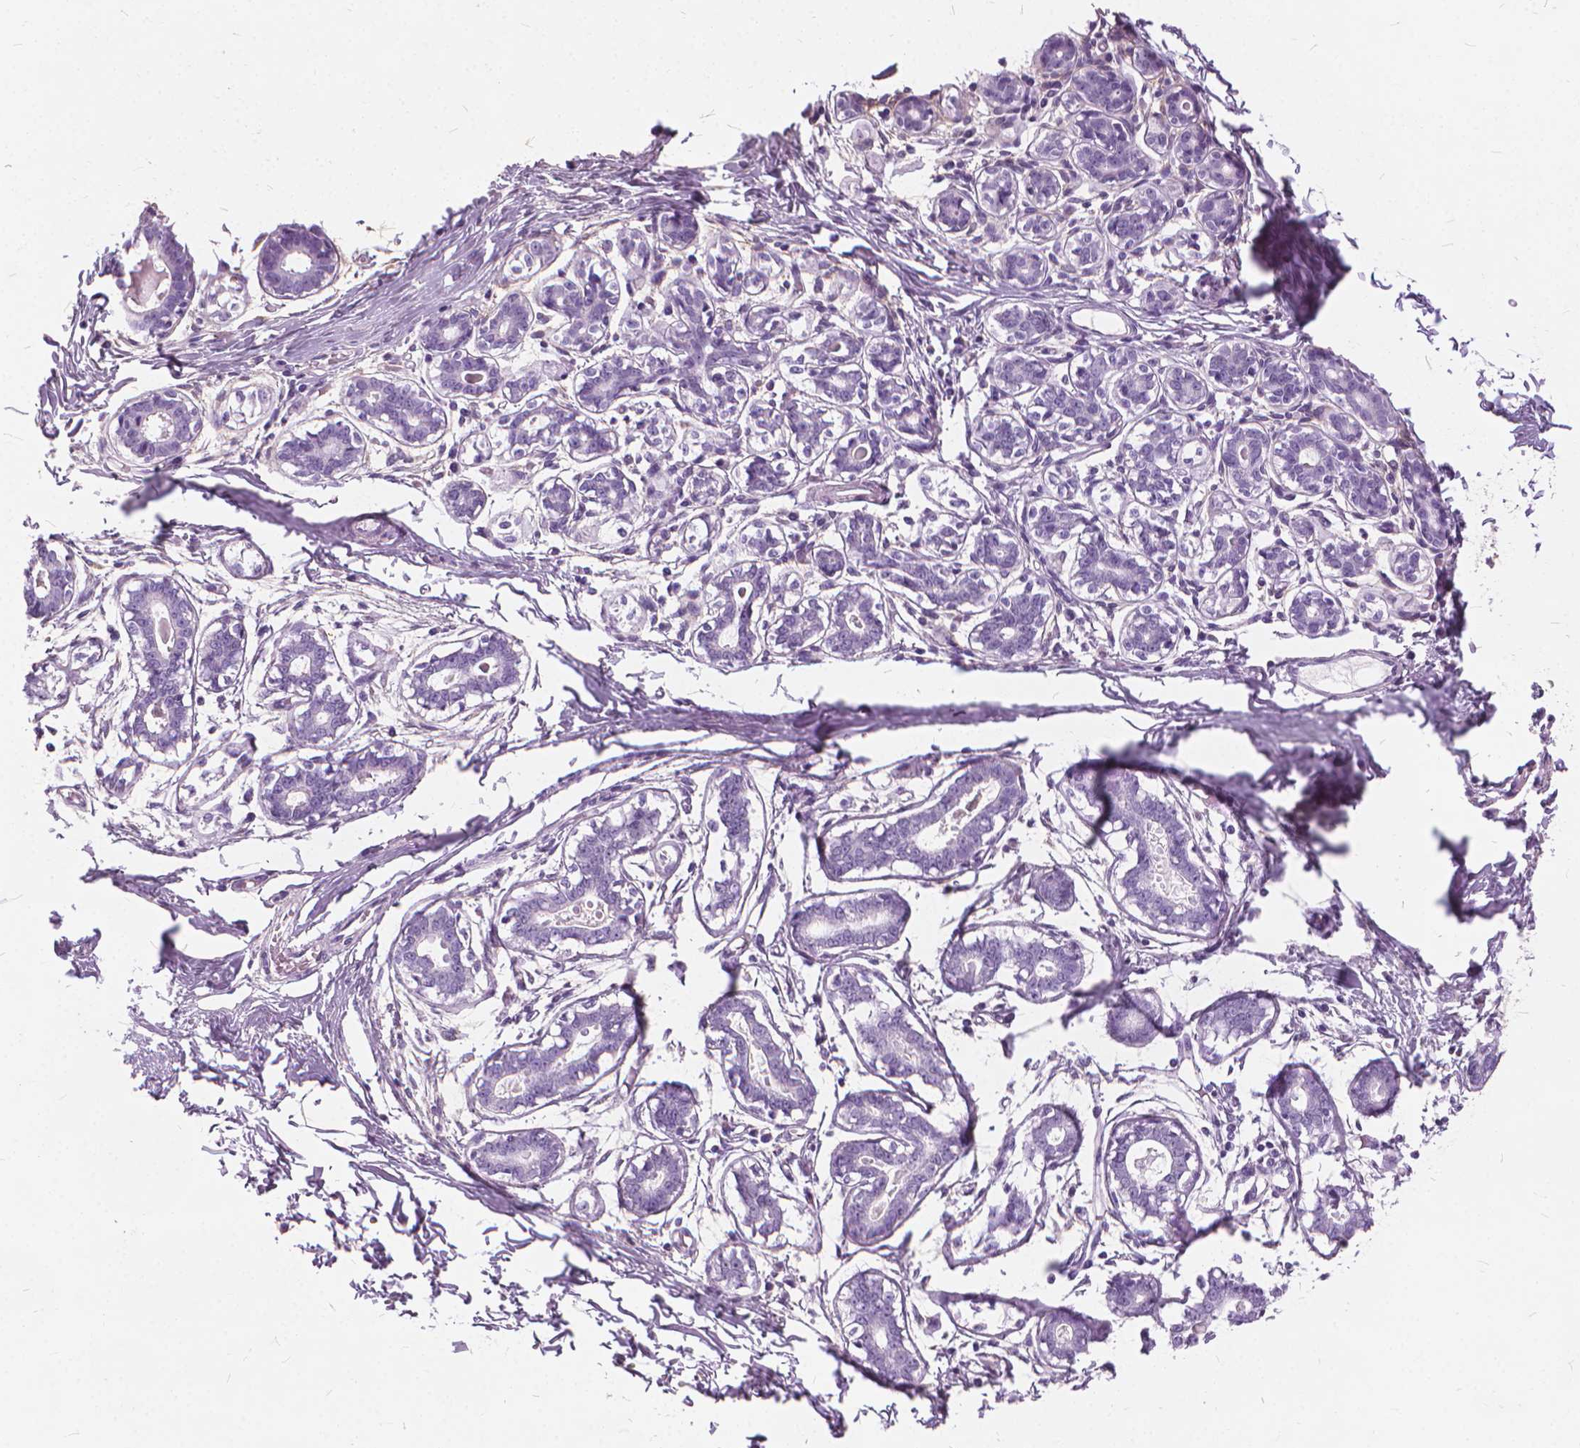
{"staining": {"intensity": "negative", "quantity": "none", "location": "none"}, "tissue": "breast", "cell_type": "Adipocytes", "image_type": "normal", "snomed": [{"axis": "morphology", "description": "Normal tissue, NOS"}, {"axis": "topography", "description": "Skin"}, {"axis": "topography", "description": "Breast"}], "caption": "Immunohistochemical staining of benign human breast reveals no significant staining in adipocytes.", "gene": "DNM1", "patient": {"sex": "female", "age": 43}}